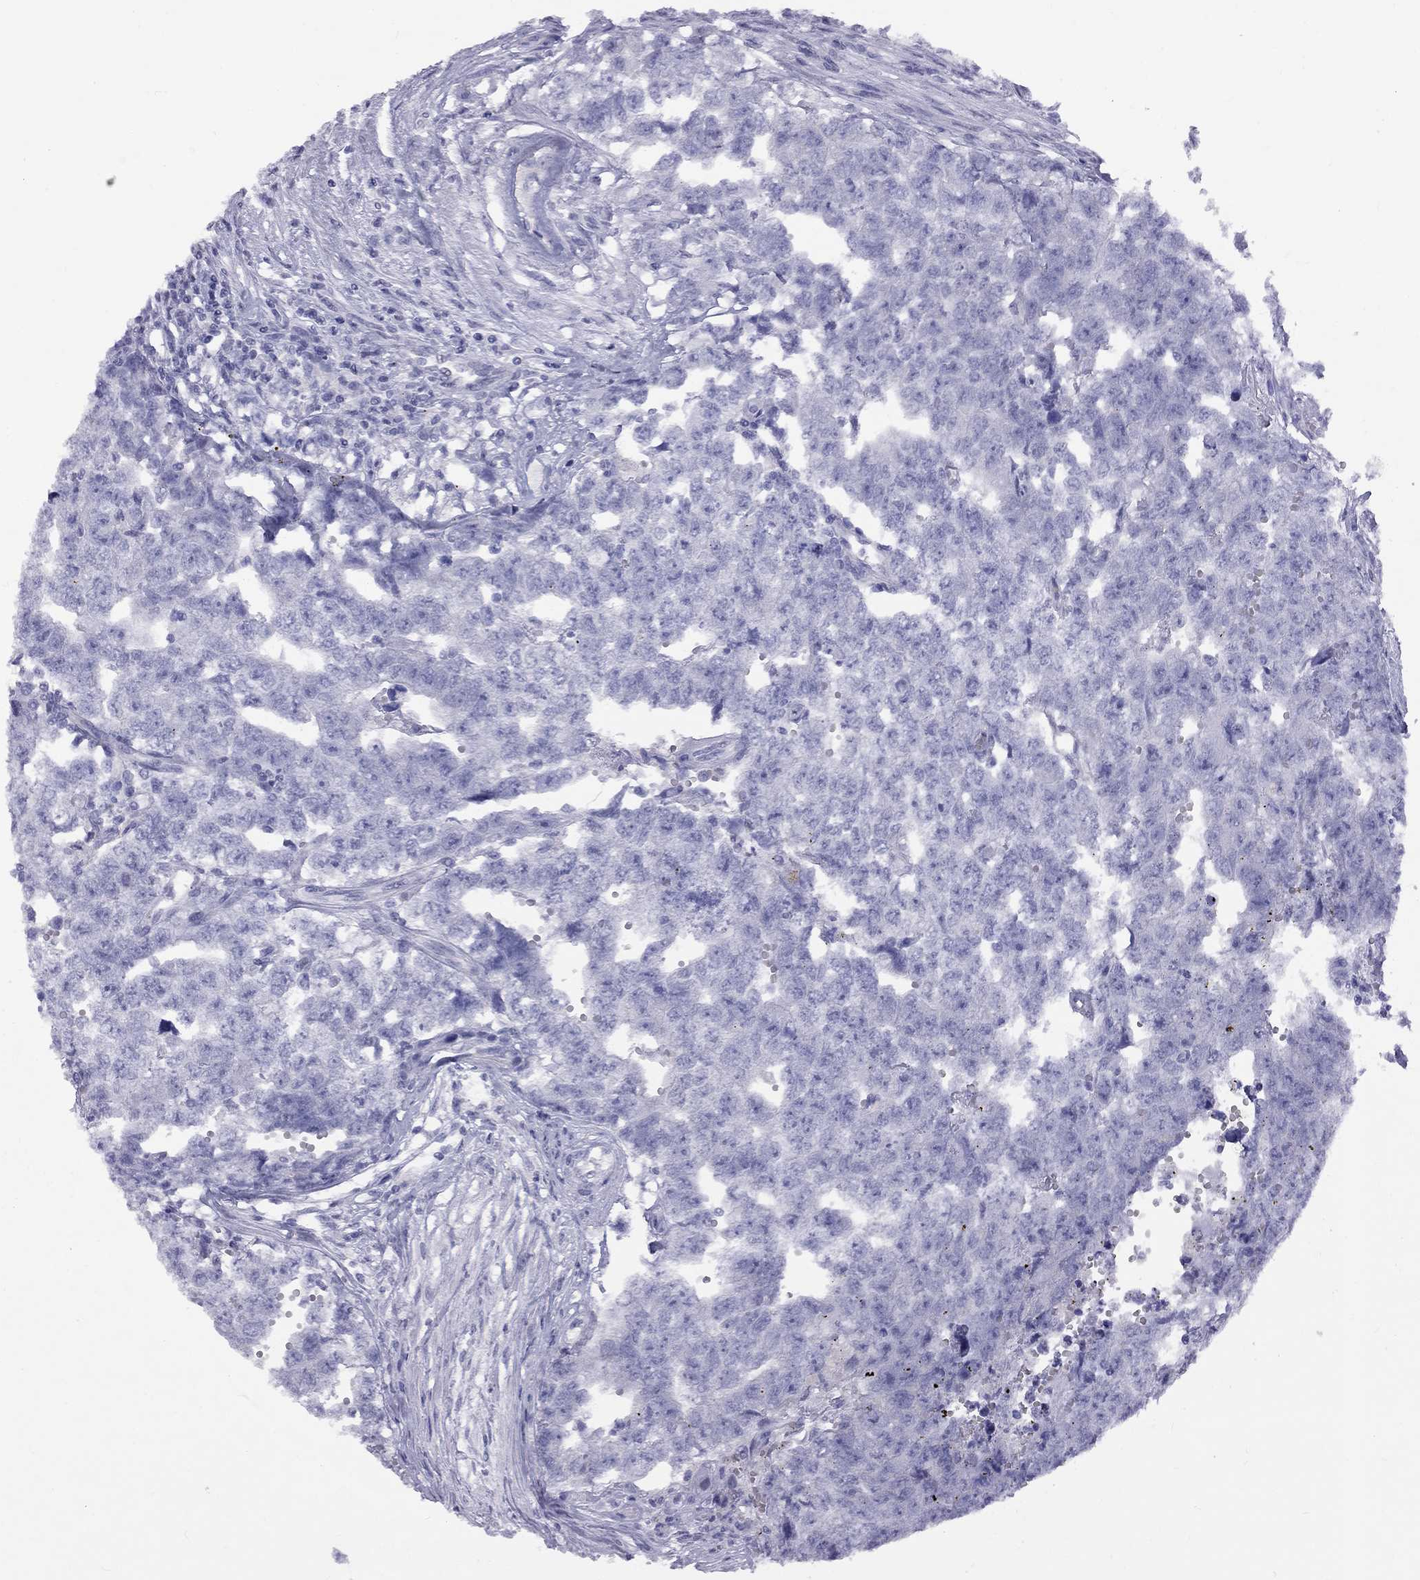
{"staining": {"intensity": "negative", "quantity": "none", "location": "none"}, "tissue": "testis cancer", "cell_type": "Tumor cells", "image_type": "cancer", "snomed": [{"axis": "morphology", "description": "Seminoma, NOS"}, {"axis": "morphology", "description": "Carcinoma, Embryonal, NOS"}, {"axis": "topography", "description": "Testis"}], "caption": "Immunohistochemistry image of neoplastic tissue: embryonal carcinoma (testis) stained with DAB reveals no significant protein positivity in tumor cells.", "gene": "FSCN3", "patient": {"sex": "male", "age": 22}}